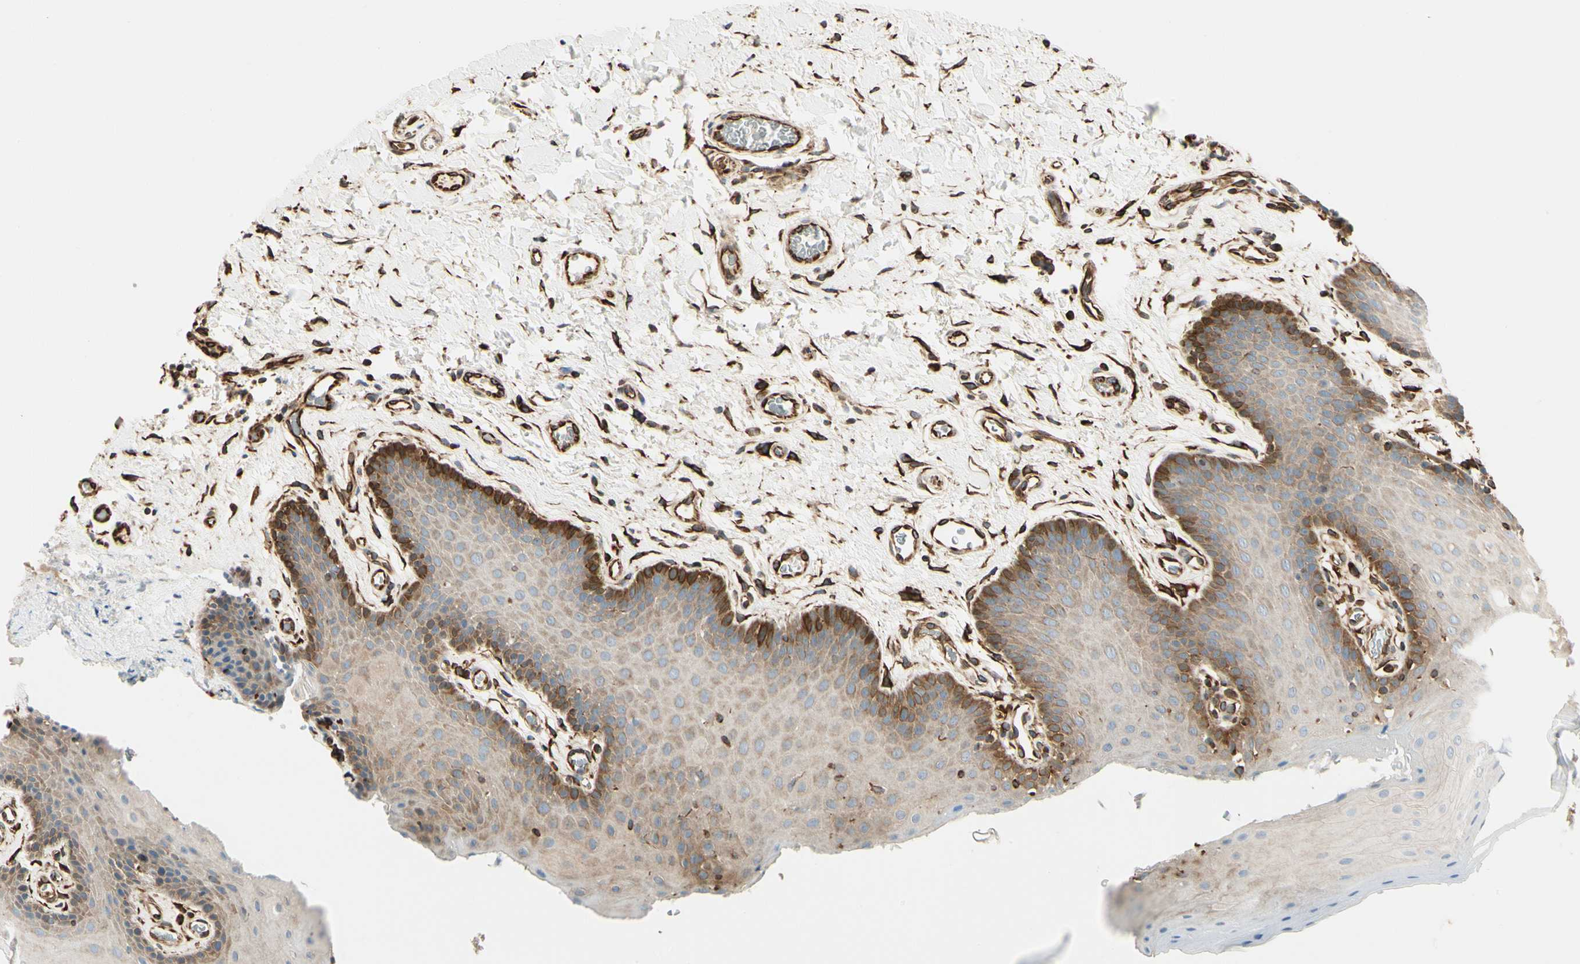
{"staining": {"intensity": "strong", "quantity": "<25%", "location": "cytoplasmic/membranous"}, "tissue": "oral mucosa", "cell_type": "Squamous epithelial cells", "image_type": "normal", "snomed": [{"axis": "morphology", "description": "Normal tissue, NOS"}, {"axis": "topography", "description": "Oral tissue"}], "caption": "Immunohistochemistry (IHC) staining of unremarkable oral mucosa, which displays medium levels of strong cytoplasmic/membranous staining in approximately <25% of squamous epithelial cells indicating strong cytoplasmic/membranous protein staining. The staining was performed using DAB (3,3'-diaminobenzidine) (brown) for protein detection and nuclei were counterstained in hematoxylin (blue).", "gene": "FTH1", "patient": {"sex": "male", "age": 54}}